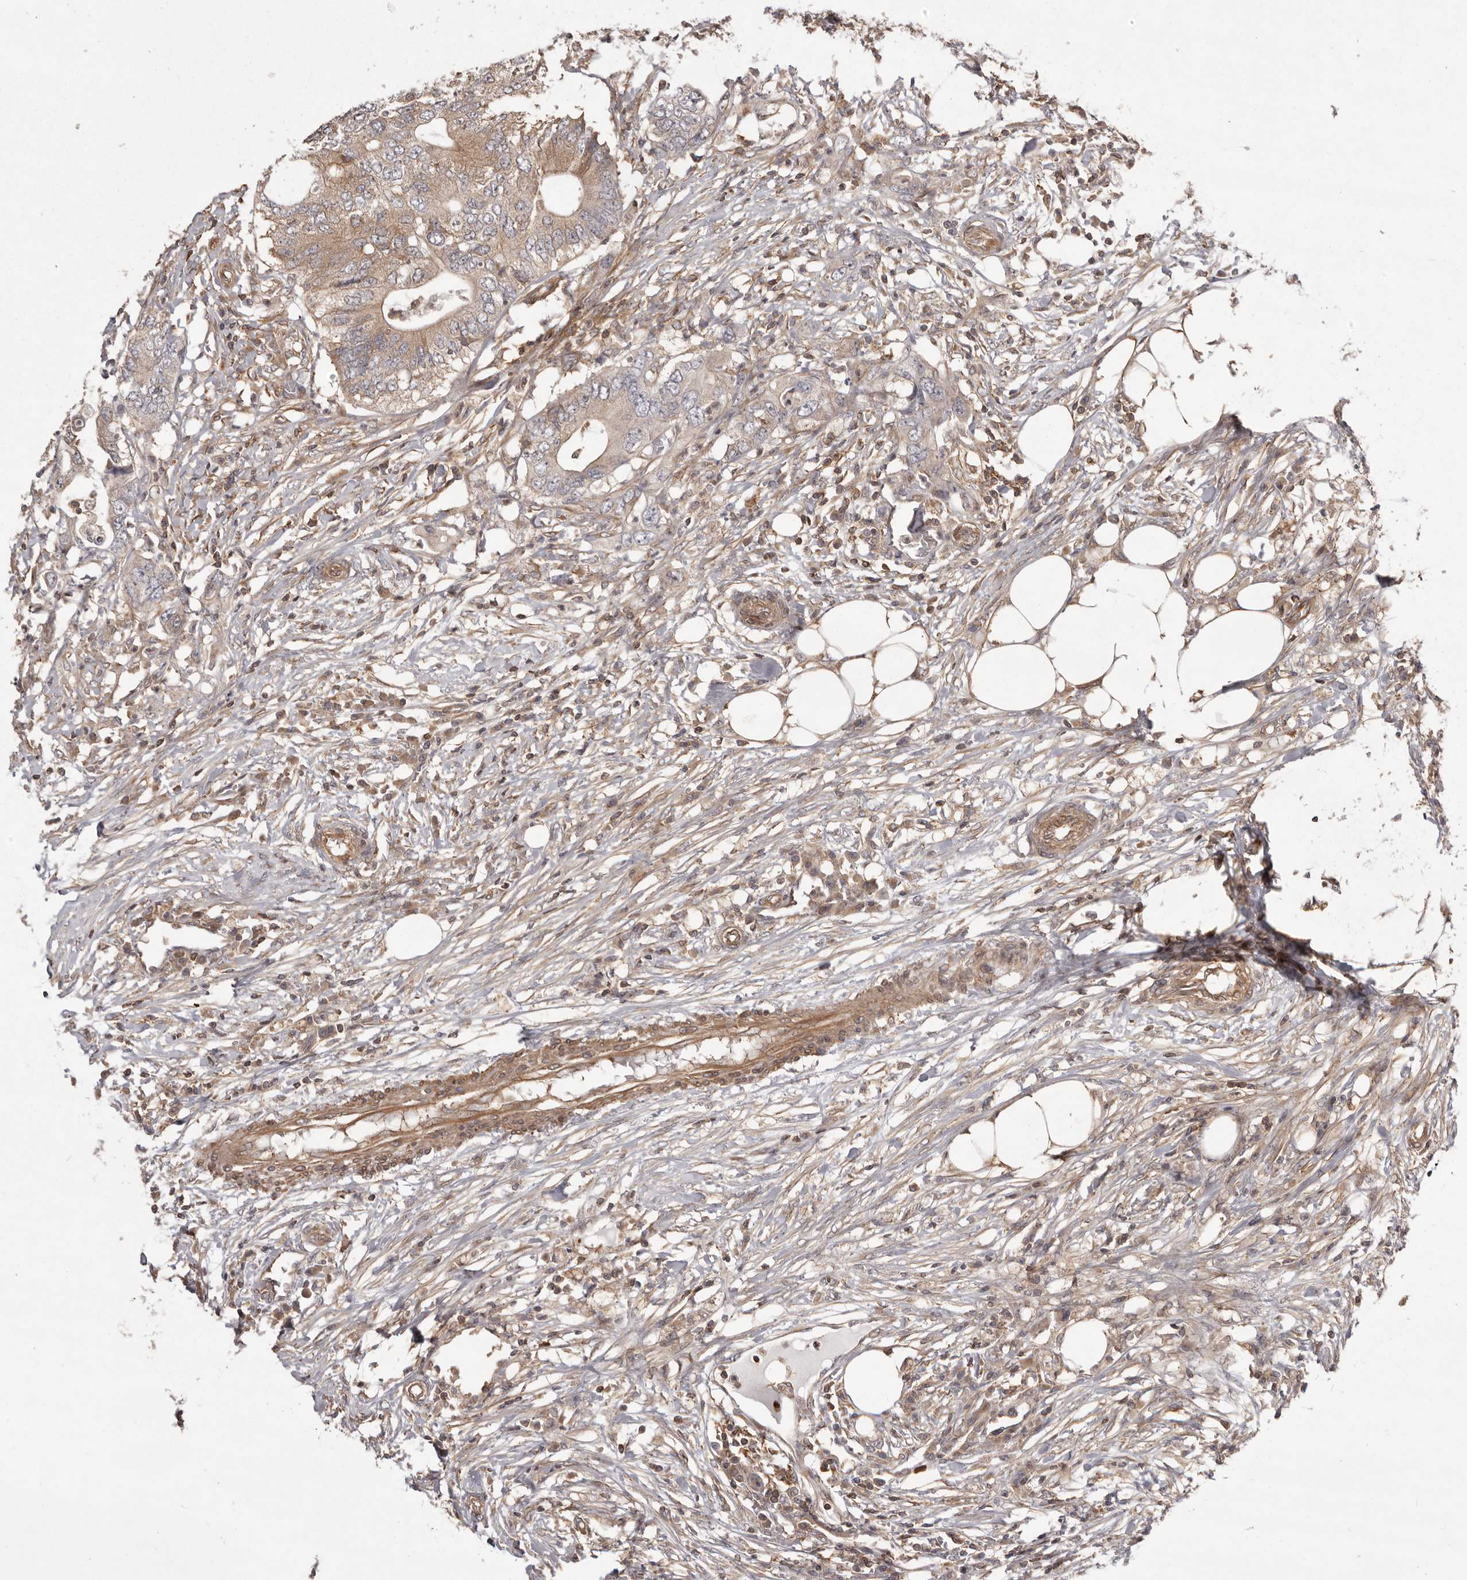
{"staining": {"intensity": "weak", "quantity": ">75%", "location": "cytoplasmic/membranous"}, "tissue": "colorectal cancer", "cell_type": "Tumor cells", "image_type": "cancer", "snomed": [{"axis": "morphology", "description": "Adenocarcinoma, NOS"}, {"axis": "topography", "description": "Colon"}], "caption": "Tumor cells demonstrate low levels of weak cytoplasmic/membranous positivity in approximately >75% of cells in human colorectal cancer (adenocarcinoma). The staining was performed using DAB (3,3'-diaminobenzidine) to visualize the protein expression in brown, while the nuclei were stained in blue with hematoxylin (Magnification: 20x).", "gene": "NFKBIA", "patient": {"sex": "male", "age": 71}}